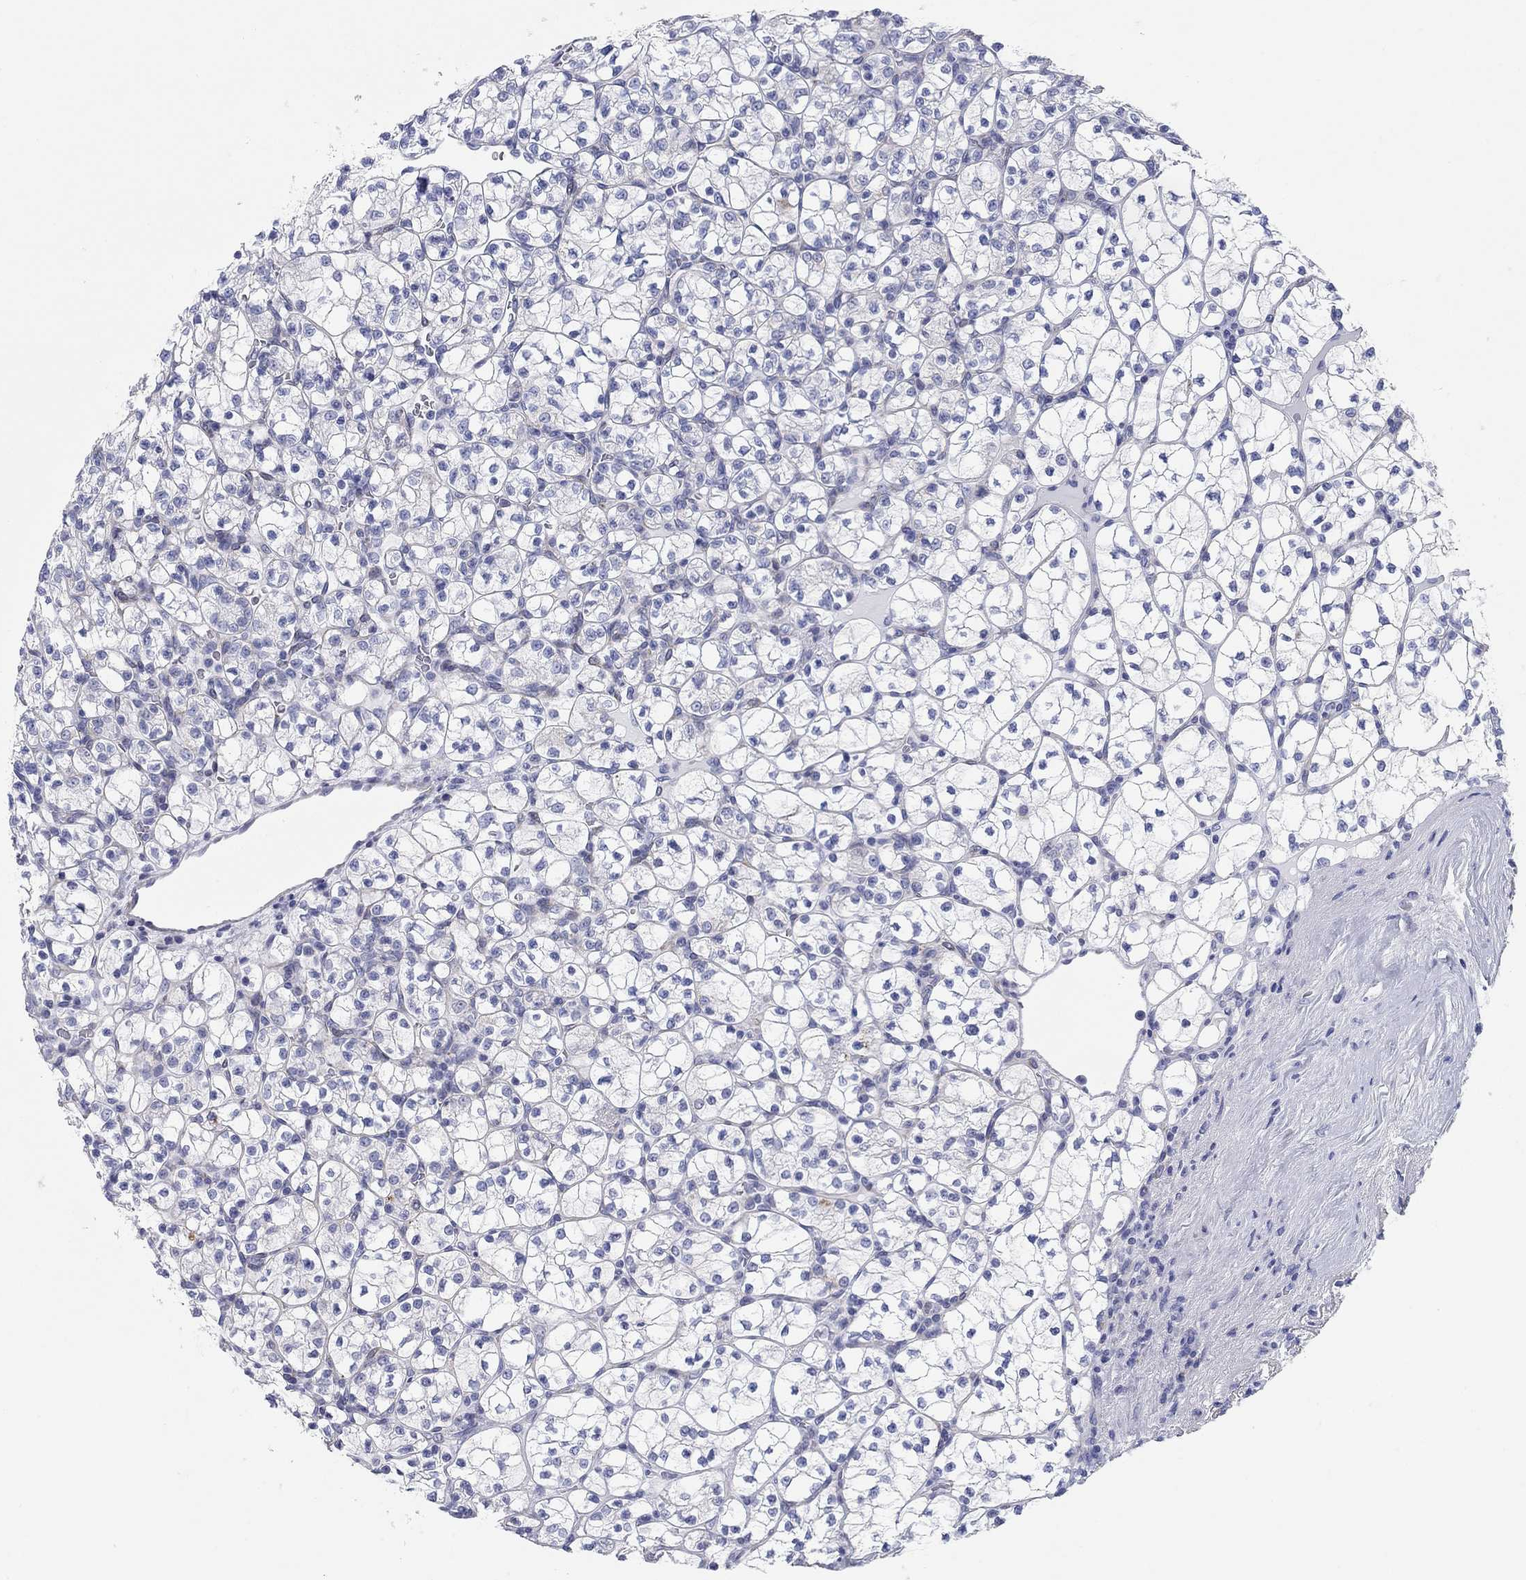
{"staining": {"intensity": "negative", "quantity": "none", "location": "none"}, "tissue": "renal cancer", "cell_type": "Tumor cells", "image_type": "cancer", "snomed": [{"axis": "morphology", "description": "Adenocarcinoma, NOS"}, {"axis": "topography", "description": "Kidney"}], "caption": "IHC image of human renal adenocarcinoma stained for a protein (brown), which shows no staining in tumor cells. (DAB immunohistochemistry (IHC) visualized using brightfield microscopy, high magnification).", "gene": "CHI3L2", "patient": {"sex": "female", "age": 89}}